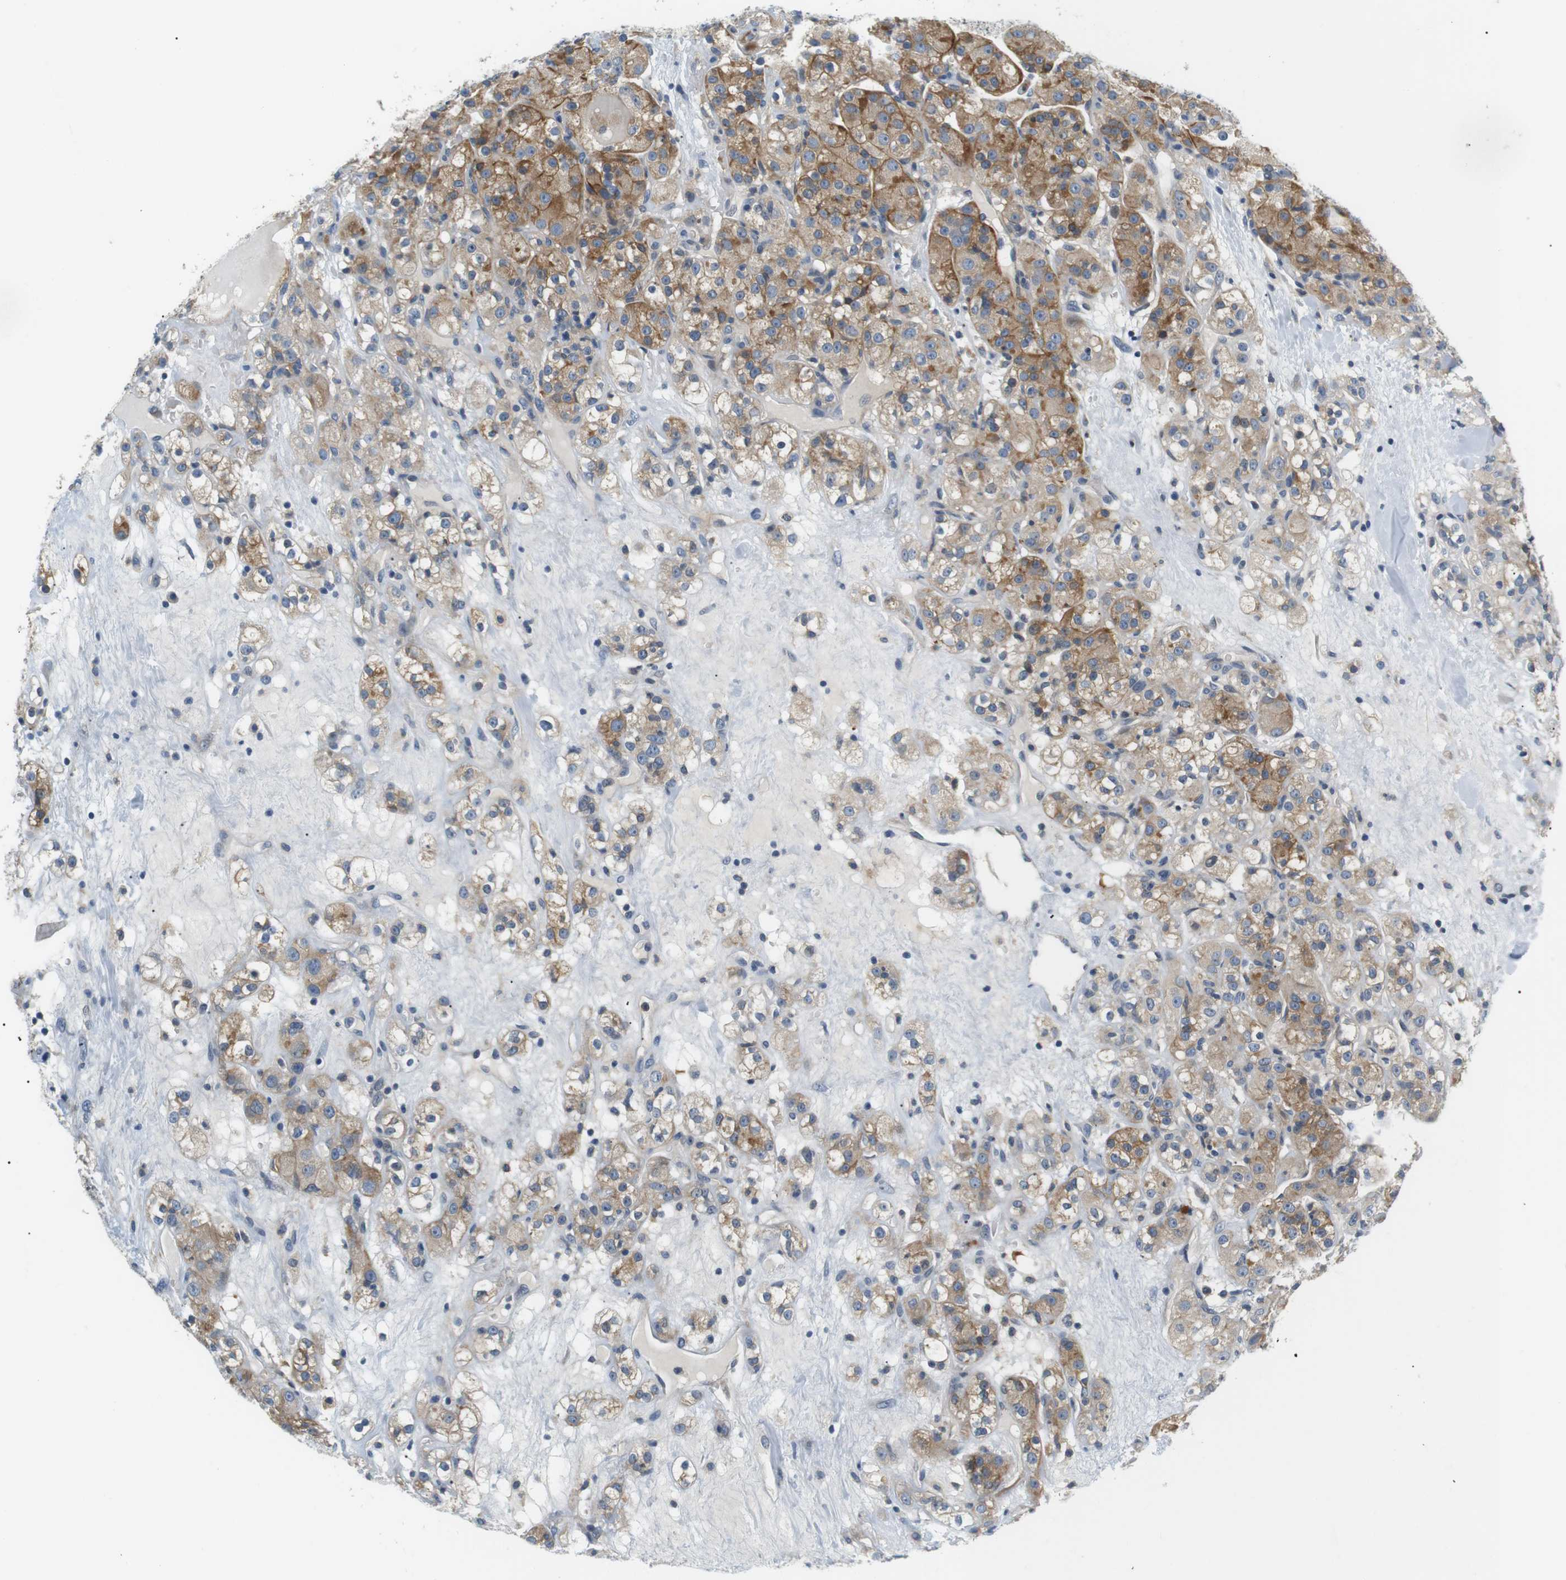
{"staining": {"intensity": "moderate", "quantity": ">75%", "location": "cytoplasmic/membranous"}, "tissue": "renal cancer", "cell_type": "Tumor cells", "image_type": "cancer", "snomed": [{"axis": "morphology", "description": "Normal tissue, NOS"}, {"axis": "morphology", "description": "Adenocarcinoma, NOS"}, {"axis": "topography", "description": "Kidney"}], "caption": "IHC of renal cancer (adenocarcinoma) demonstrates medium levels of moderate cytoplasmic/membranous staining in about >75% of tumor cells.", "gene": "SLC30A1", "patient": {"sex": "male", "age": 61}}